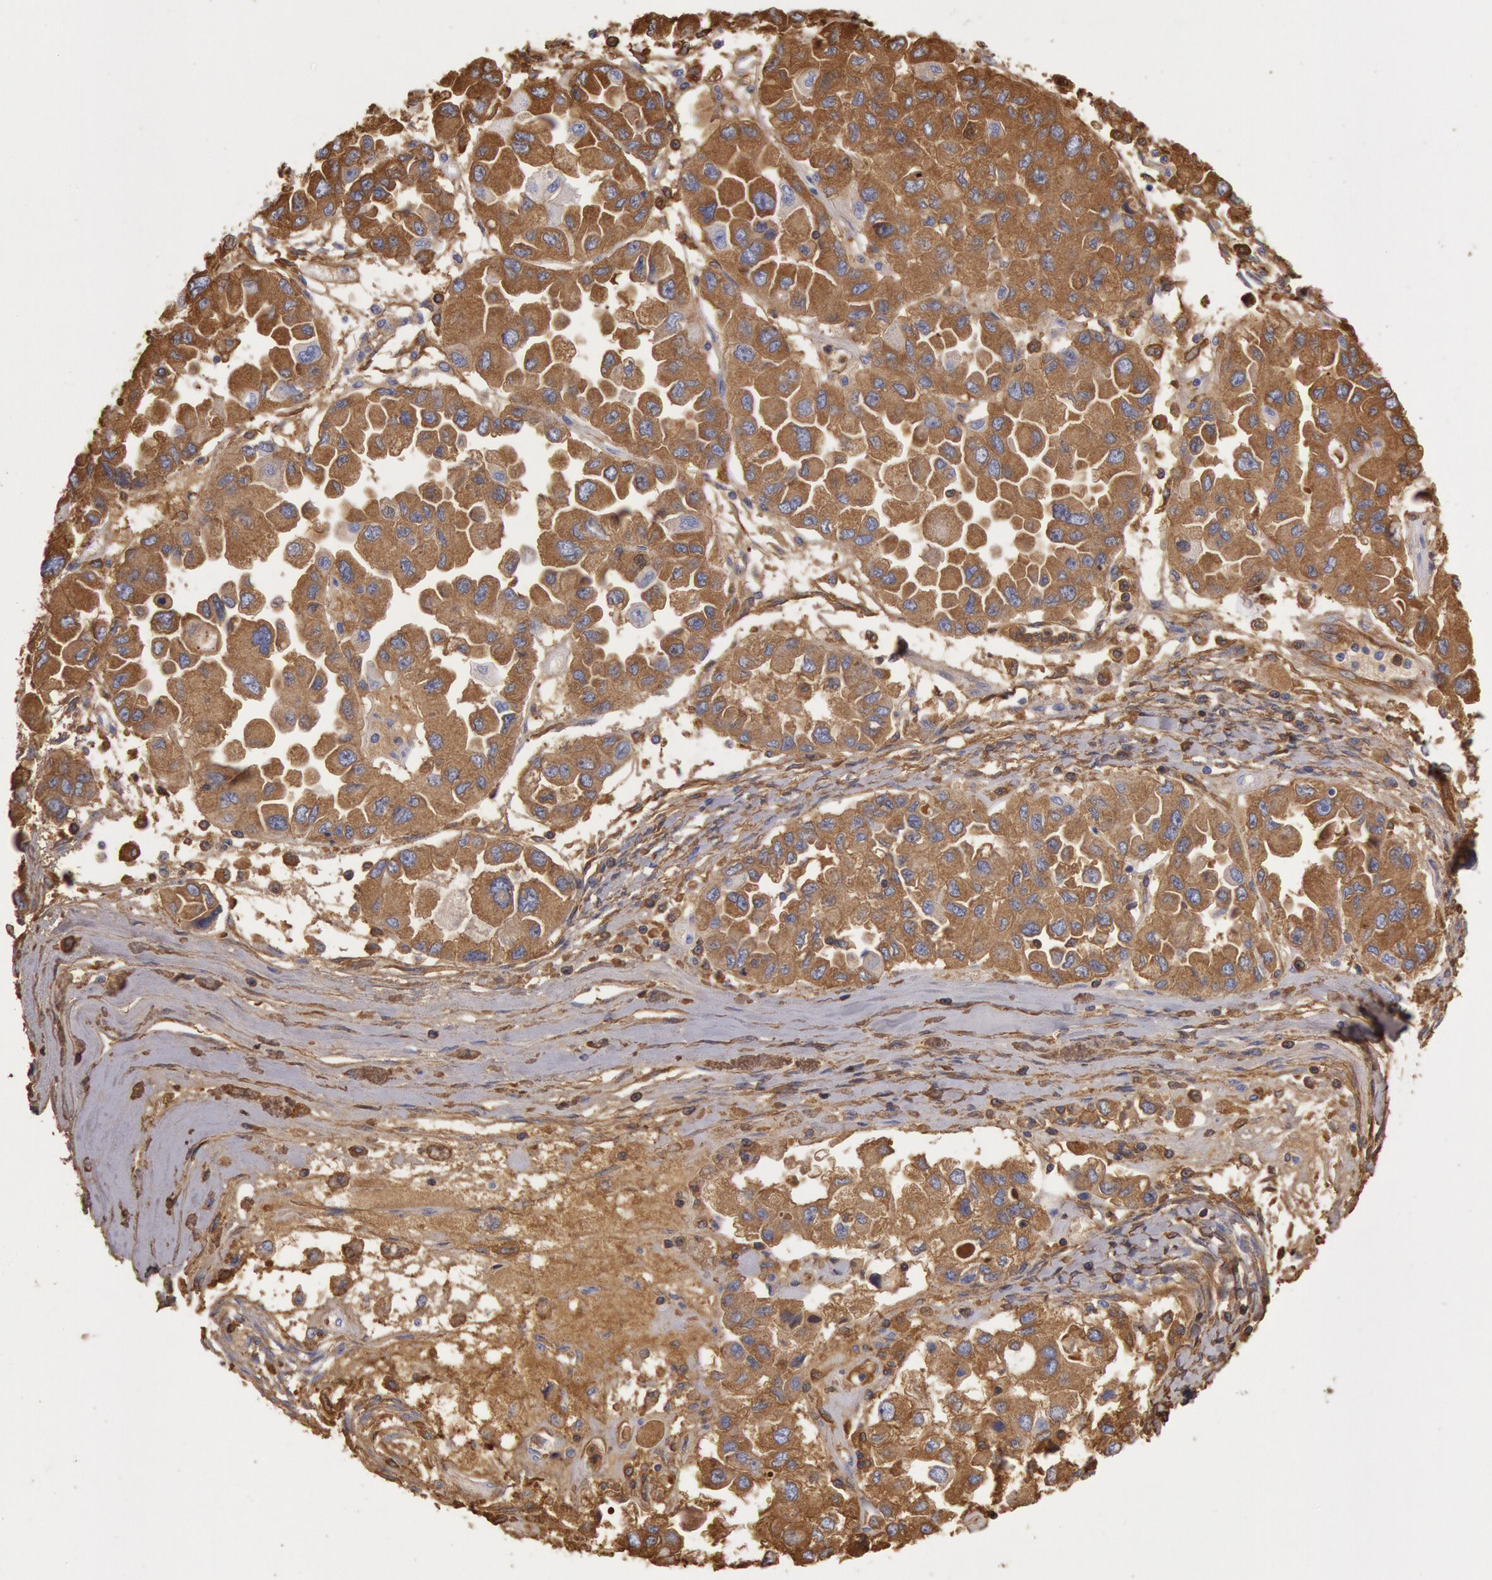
{"staining": {"intensity": "moderate", "quantity": ">75%", "location": "cytoplasmic/membranous"}, "tissue": "ovarian cancer", "cell_type": "Tumor cells", "image_type": "cancer", "snomed": [{"axis": "morphology", "description": "Cystadenocarcinoma, serous, NOS"}, {"axis": "topography", "description": "Ovary"}], "caption": "Immunohistochemical staining of human ovarian cancer reveals moderate cytoplasmic/membranous protein staining in approximately >75% of tumor cells.", "gene": "IGHA1", "patient": {"sex": "female", "age": 84}}